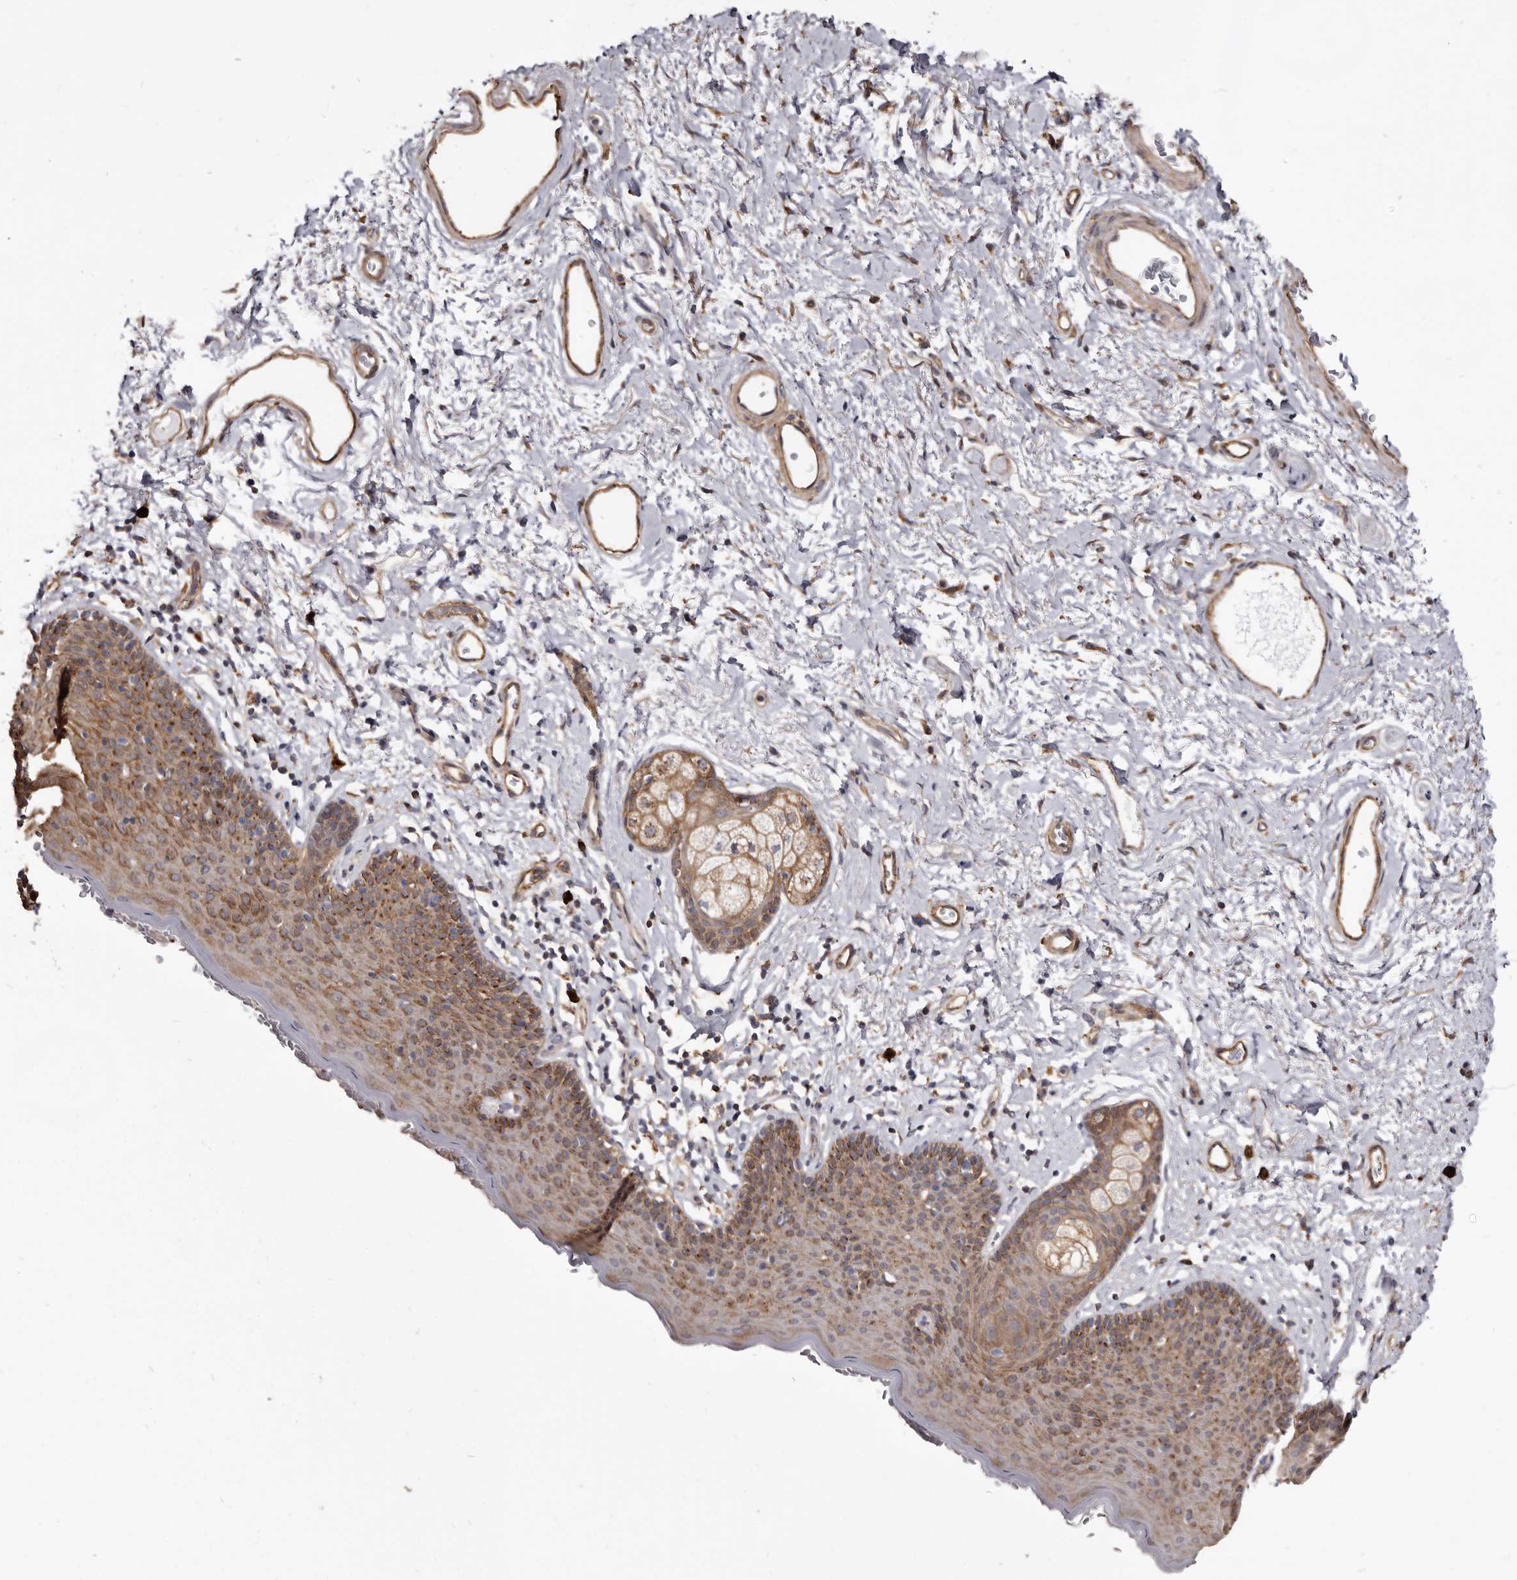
{"staining": {"intensity": "moderate", "quantity": ">75%", "location": "cytoplasmic/membranous"}, "tissue": "skin", "cell_type": "Epidermal cells", "image_type": "normal", "snomed": [{"axis": "morphology", "description": "Normal tissue, NOS"}, {"axis": "topography", "description": "Vulva"}], "caption": "This is a photomicrograph of immunohistochemistry (IHC) staining of normal skin, which shows moderate positivity in the cytoplasmic/membranous of epidermal cells.", "gene": "TPD52", "patient": {"sex": "female", "age": 66}}